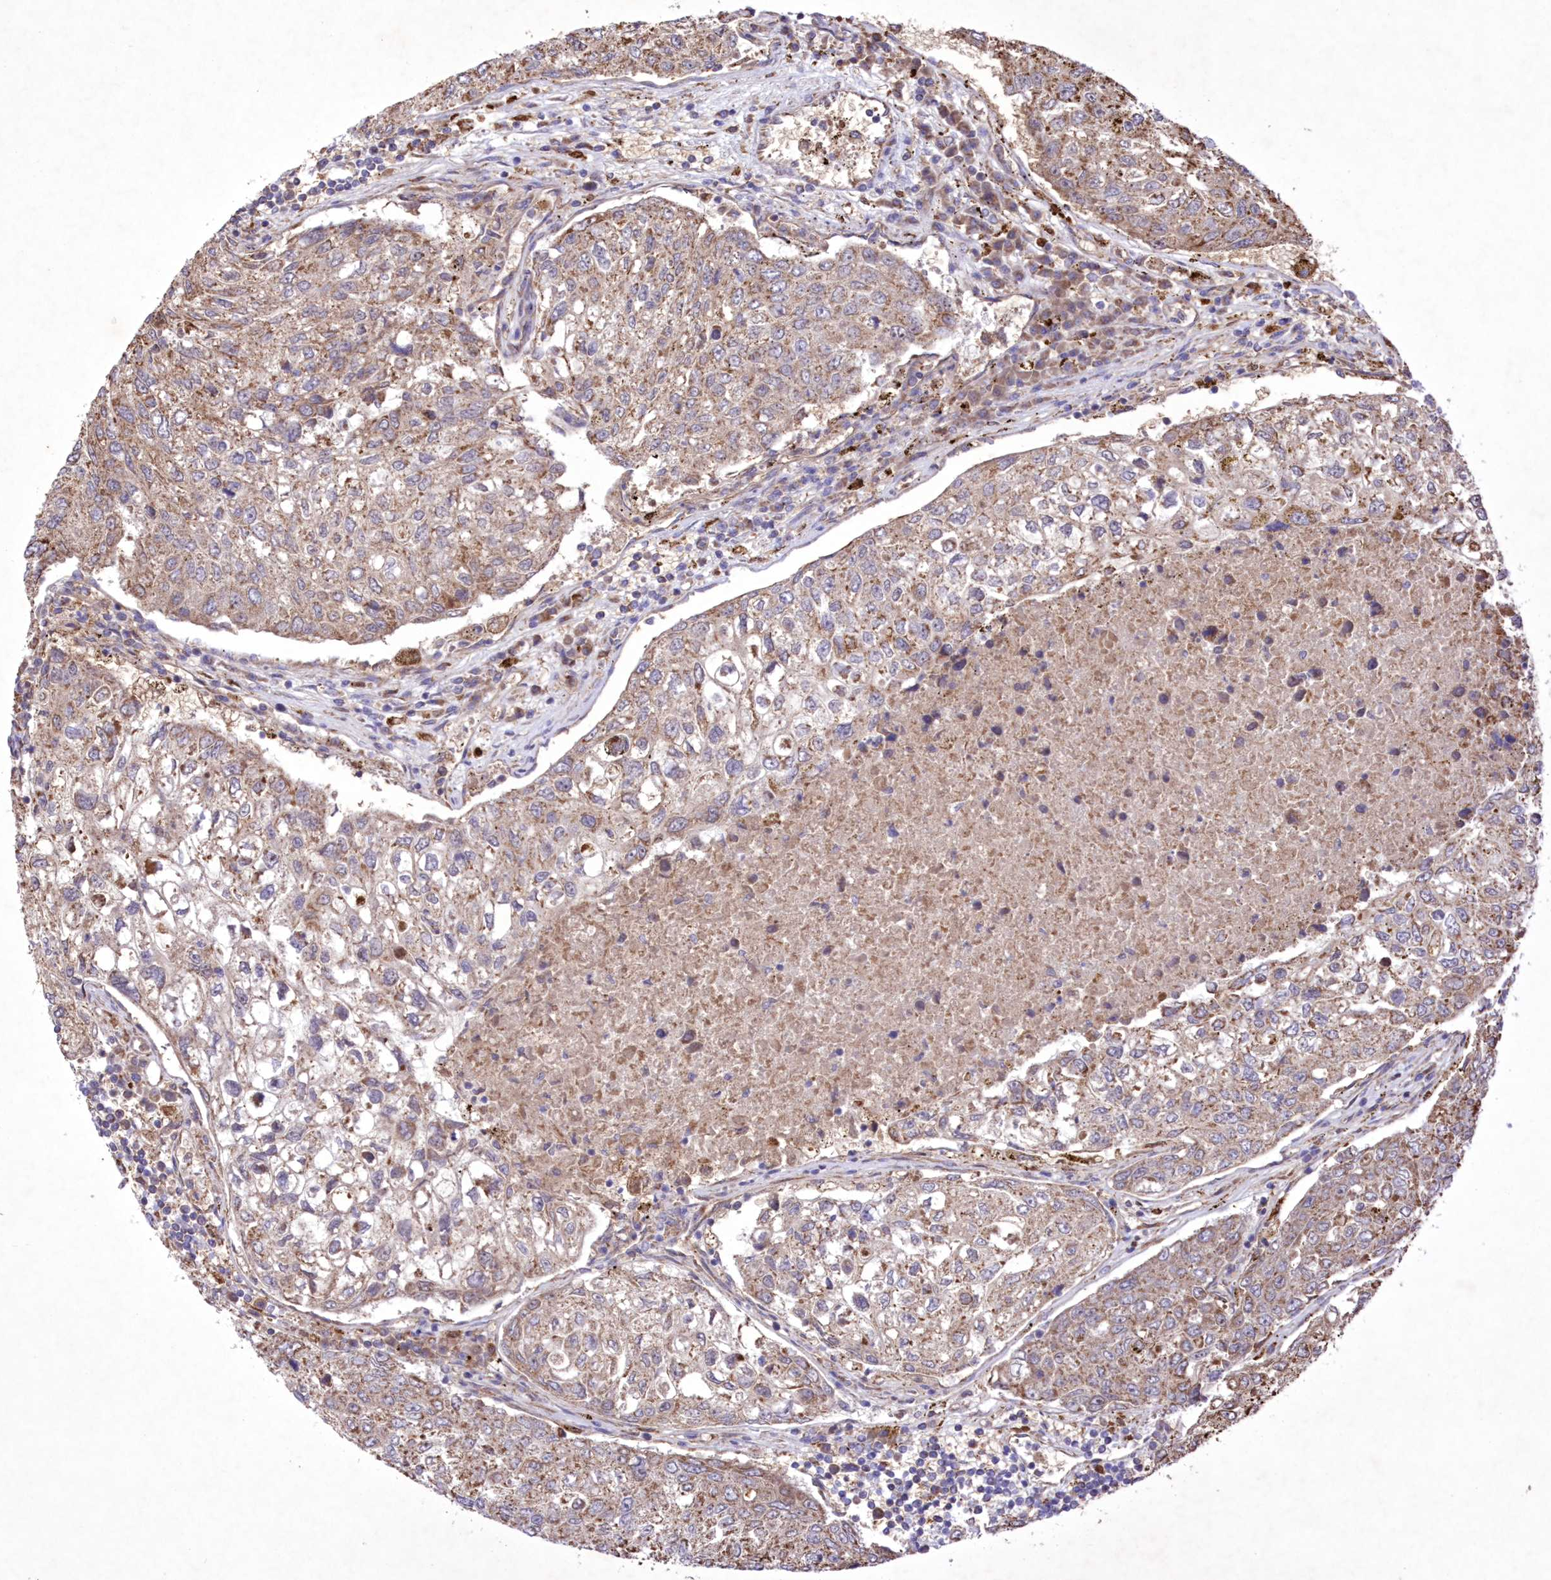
{"staining": {"intensity": "moderate", "quantity": "25%-75%", "location": "cytoplasmic/membranous"}, "tissue": "urothelial cancer", "cell_type": "Tumor cells", "image_type": "cancer", "snomed": [{"axis": "morphology", "description": "Urothelial carcinoma, High grade"}, {"axis": "topography", "description": "Lymph node"}, {"axis": "topography", "description": "Urinary bladder"}], "caption": "Immunohistochemistry histopathology image of human high-grade urothelial carcinoma stained for a protein (brown), which reveals medium levels of moderate cytoplasmic/membranous staining in about 25%-75% of tumor cells.", "gene": "FCHO2", "patient": {"sex": "male", "age": 51}}